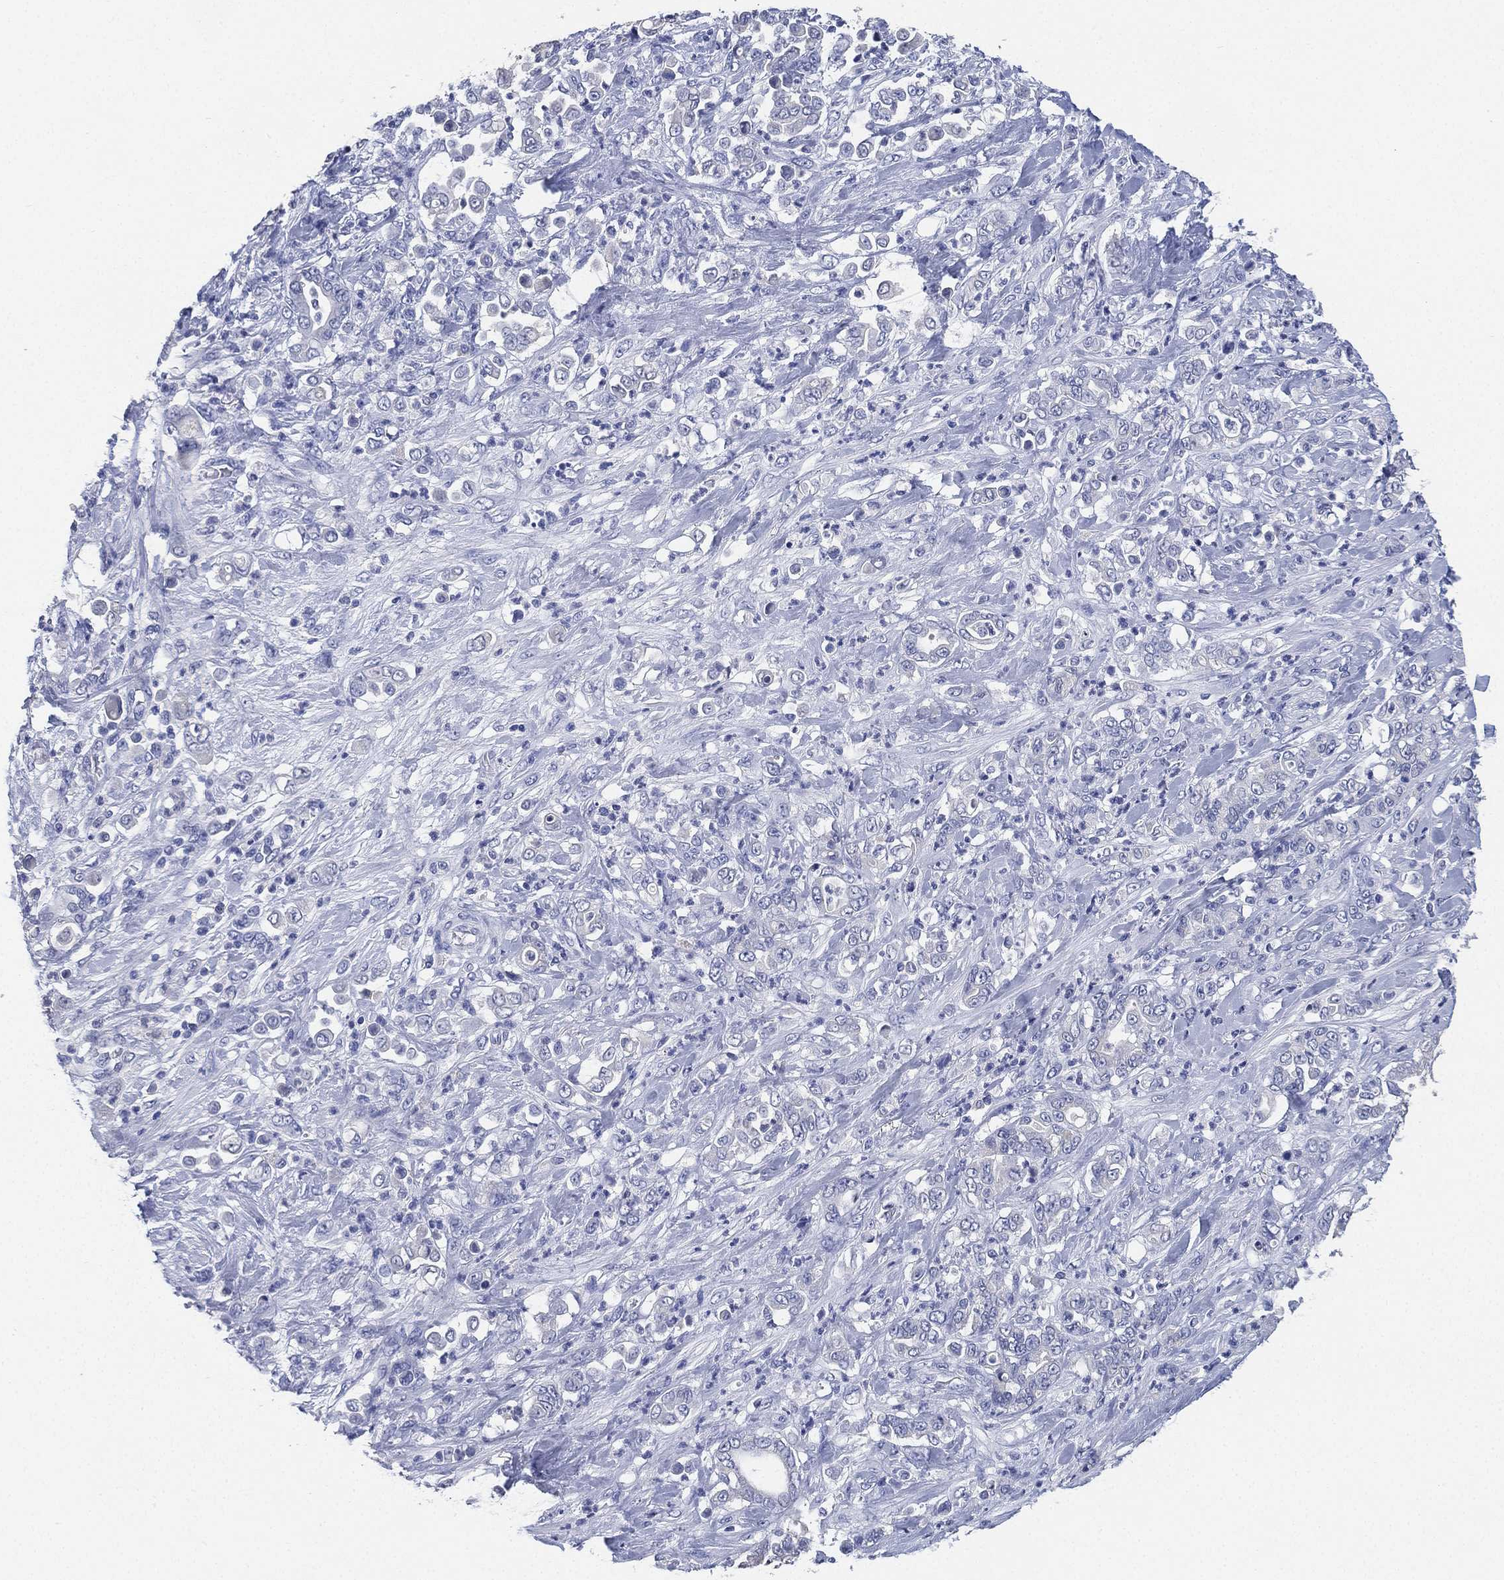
{"staining": {"intensity": "negative", "quantity": "none", "location": "none"}, "tissue": "stomach cancer", "cell_type": "Tumor cells", "image_type": "cancer", "snomed": [{"axis": "morphology", "description": "Adenocarcinoma, NOS"}, {"axis": "topography", "description": "Stomach"}], "caption": "High power microscopy image of an IHC image of stomach cancer, revealing no significant staining in tumor cells. Brightfield microscopy of immunohistochemistry stained with DAB (brown) and hematoxylin (blue), captured at high magnification.", "gene": "IYD", "patient": {"sex": "female", "age": 79}}